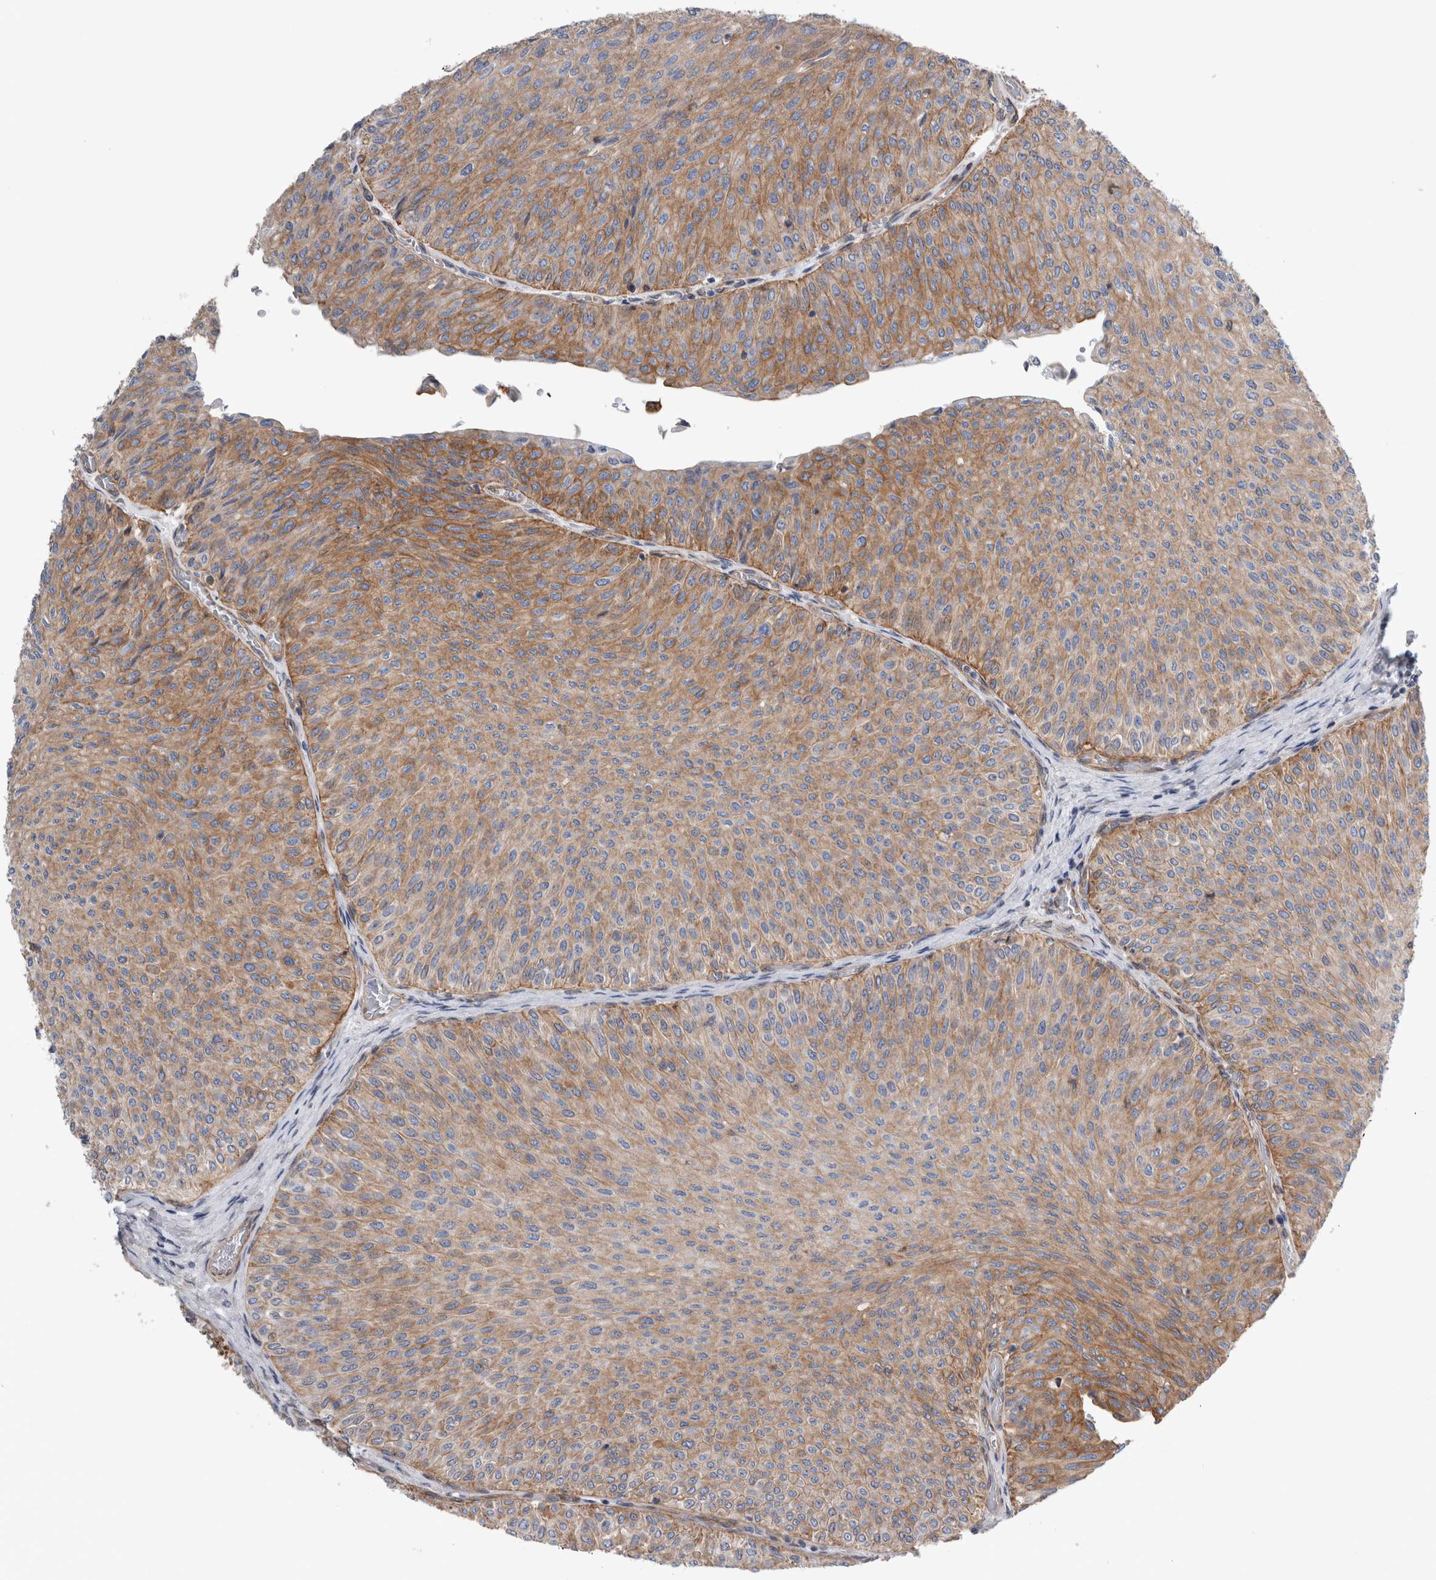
{"staining": {"intensity": "moderate", "quantity": ">75%", "location": "cytoplasmic/membranous"}, "tissue": "urothelial cancer", "cell_type": "Tumor cells", "image_type": "cancer", "snomed": [{"axis": "morphology", "description": "Urothelial carcinoma, Low grade"}, {"axis": "topography", "description": "Urinary bladder"}], "caption": "Urothelial cancer stained with a protein marker shows moderate staining in tumor cells.", "gene": "PLEC", "patient": {"sex": "male", "age": 78}}